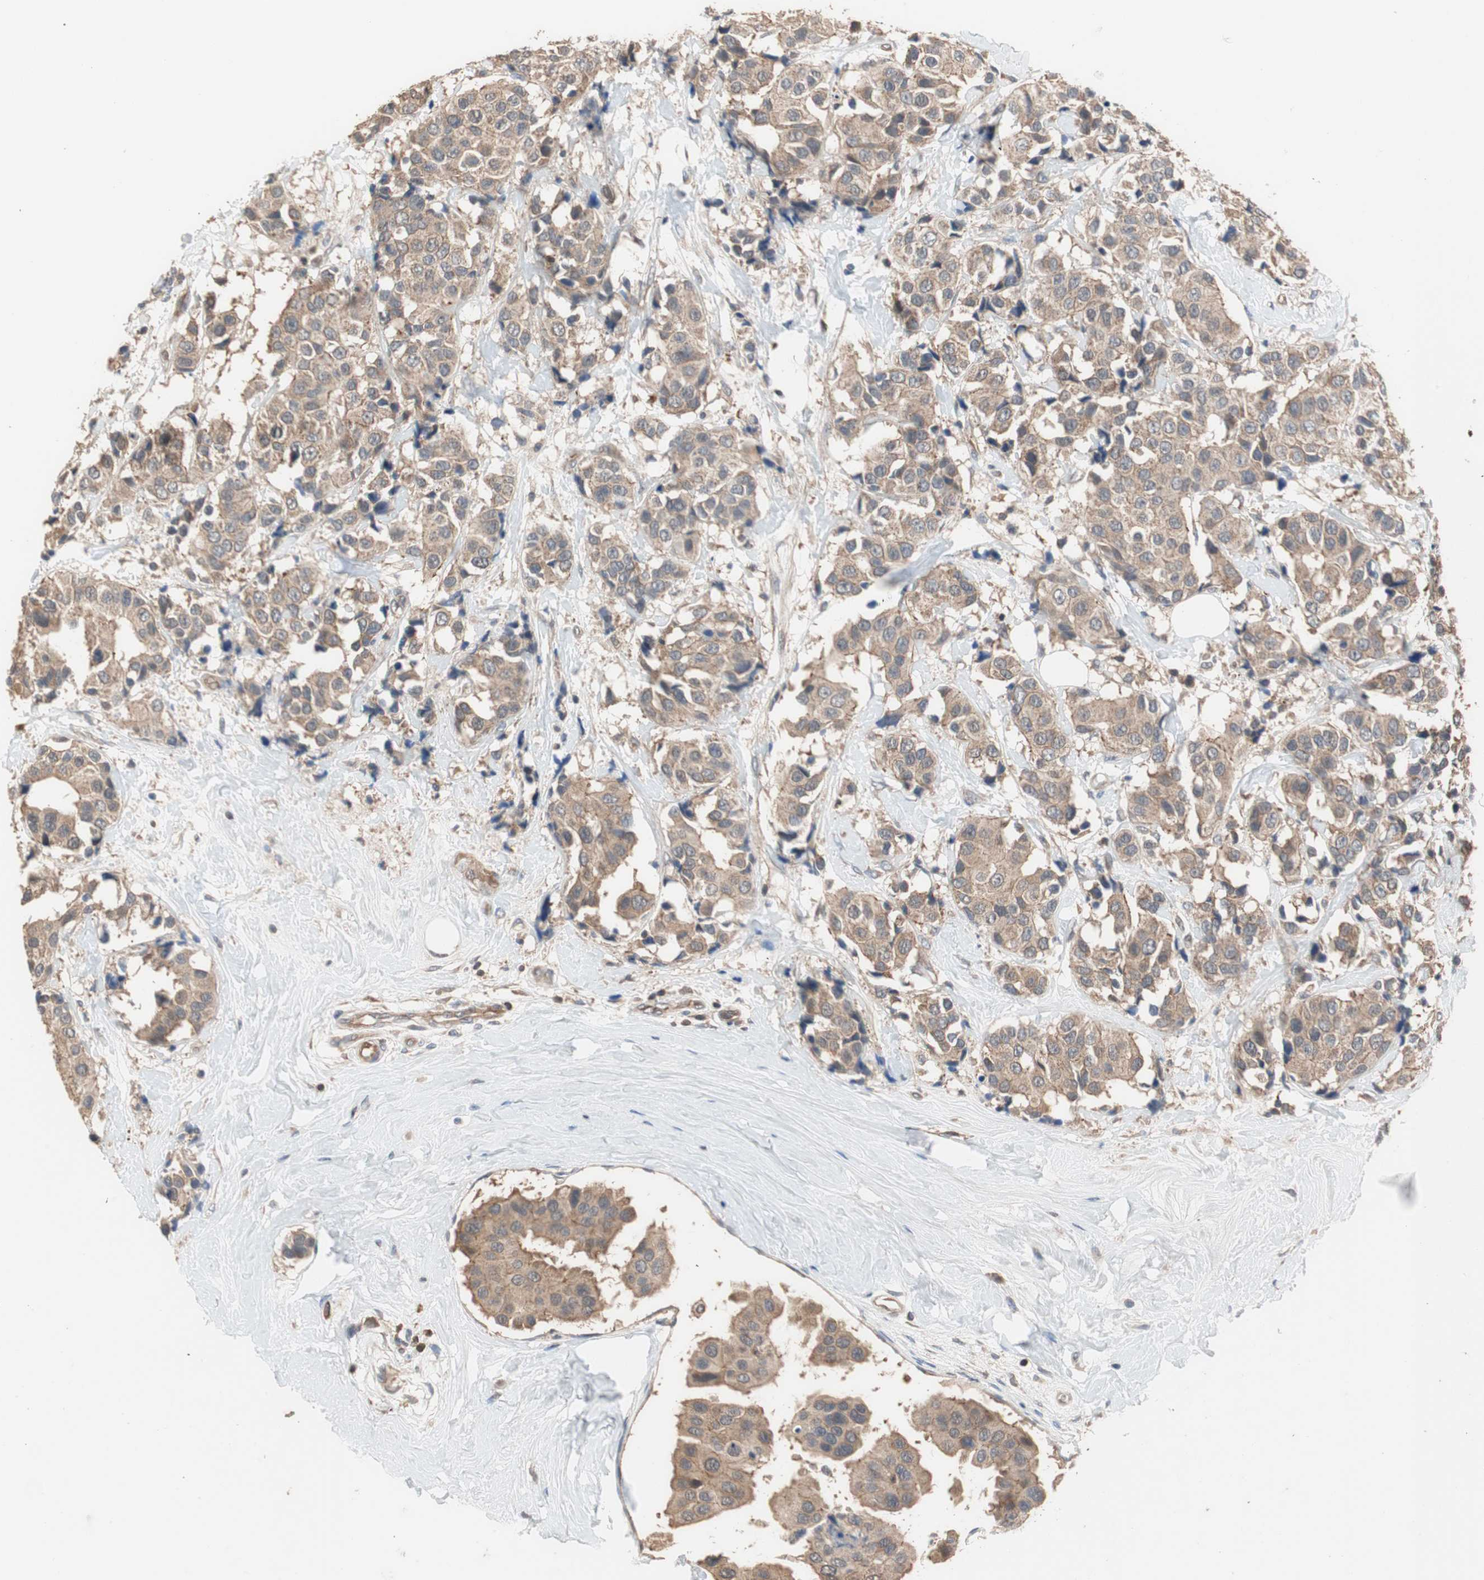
{"staining": {"intensity": "moderate", "quantity": ">75%", "location": "cytoplasmic/membranous"}, "tissue": "breast cancer", "cell_type": "Tumor cells", "image_type": "cancer", "snomed": [{"axis": "morphology", "description": "Normal tissue, NOS"}, {"axis": "morphology", "description": "Duct carcinoma"}, {"axis": "topography", "description": "Breast"}], "caption": "A histopathology image of infiltrating ductal carcinoma (breast) stained for a protein exhibits moderate cytoplasmic/membranous brown staining in tumor cells.", "gene": "MAP4K2", "patient": {"sex": "female", "age": 39}}